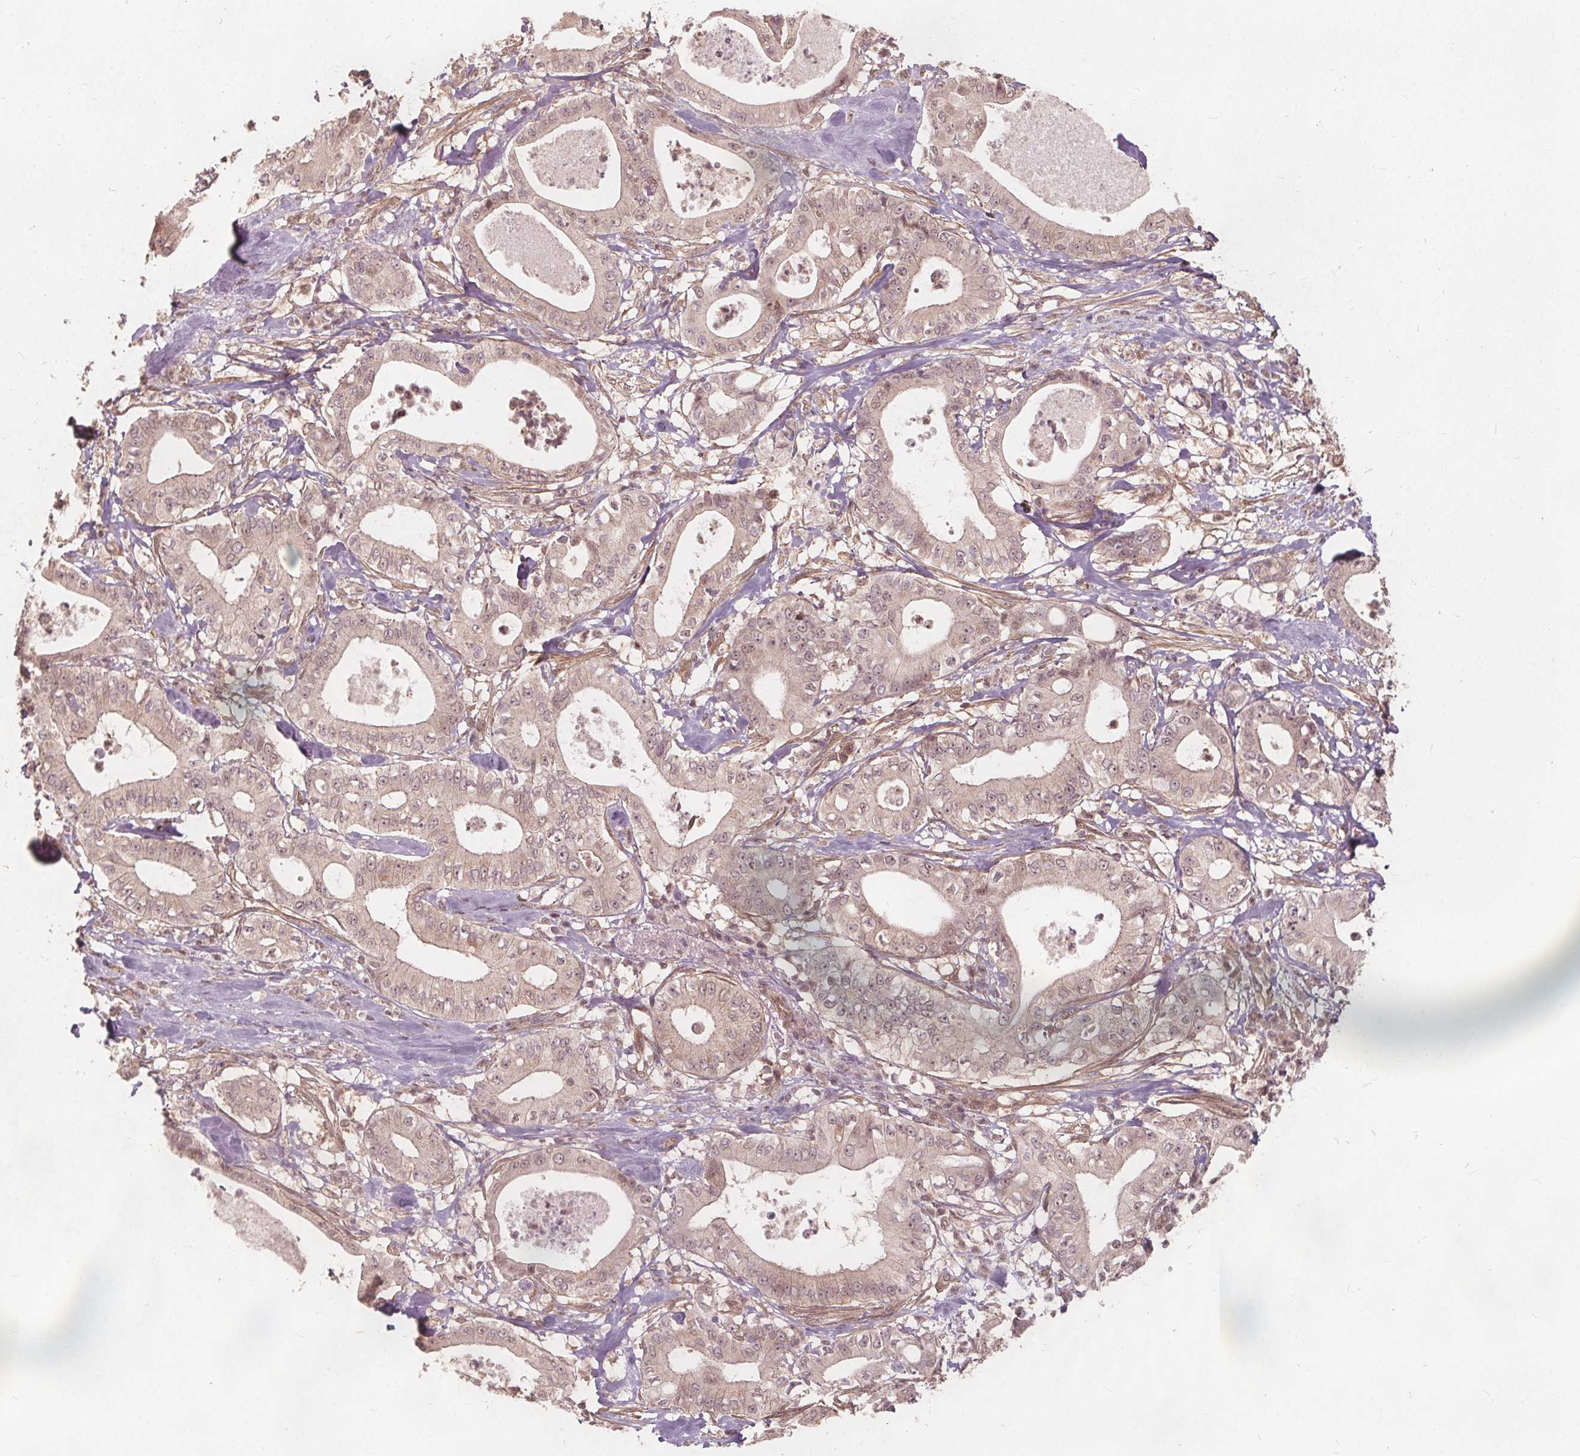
{"staining": {"intensity": "weak", "quantity": "<25%", "location": "nuclear"}, "tissue": "pancreatic cancer", "cell_type": "Tumor cells", "image_type": "cancer", "snomed": [{"axis": "morphology", "description": "Adenocarcinoma, NOS"}, {"axis": "topography", "description": "Pancreas"}], "caption": "An immunohistochemistry (IHC) histopathology image of pancreatic adenocarcinoma is shown. There is no staining in tumor cells of pancreatic adenocarcinoma.", "gene": "PPP1CB", "patient": {"sex": "male", "age": 71}}